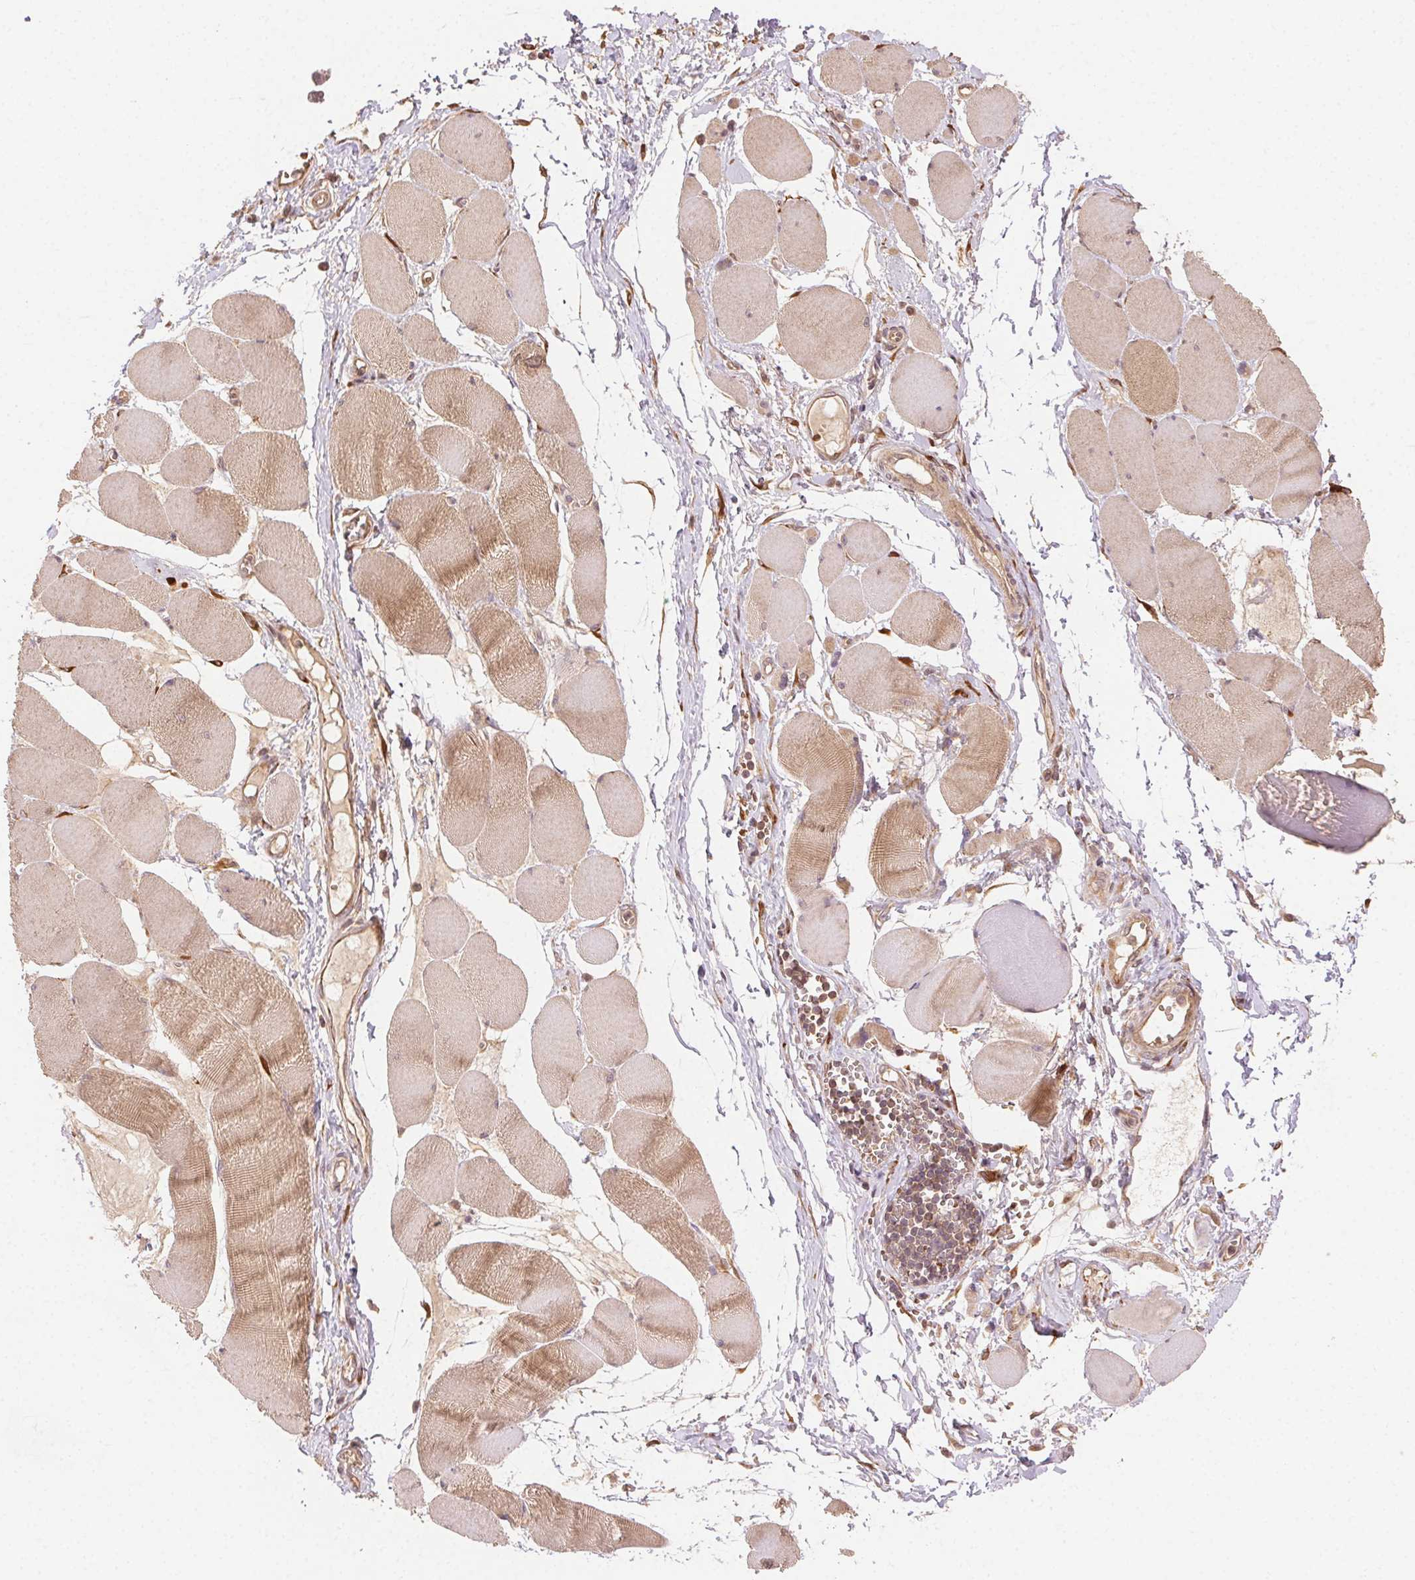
{"staining": {"intensity": "moderate", "quantity": ">75%", "location": "cytoplasmic/membranous"}, "tissue": "skeletal muscle", "cell_type": "Myocytes", "image_type": "normal", "snomed": [{"axis": "morphology", "description": "Normal tissue, NOS"}, {"axis": "topography", "description": "Skeletal muscle"}], "caption": "Immunohistochemistry (IHC) (DAB) staining of benign human skeletal muscle displays moderate cytoplasmic/membranous protein staining in approximately >75% of myocytes. (DAB (3,3'-diaminobenzidine) IHC with brightfield microscopy, high magnification).", "gene": "KLHL15", "patient": {"sex": "female", "age": 75}}